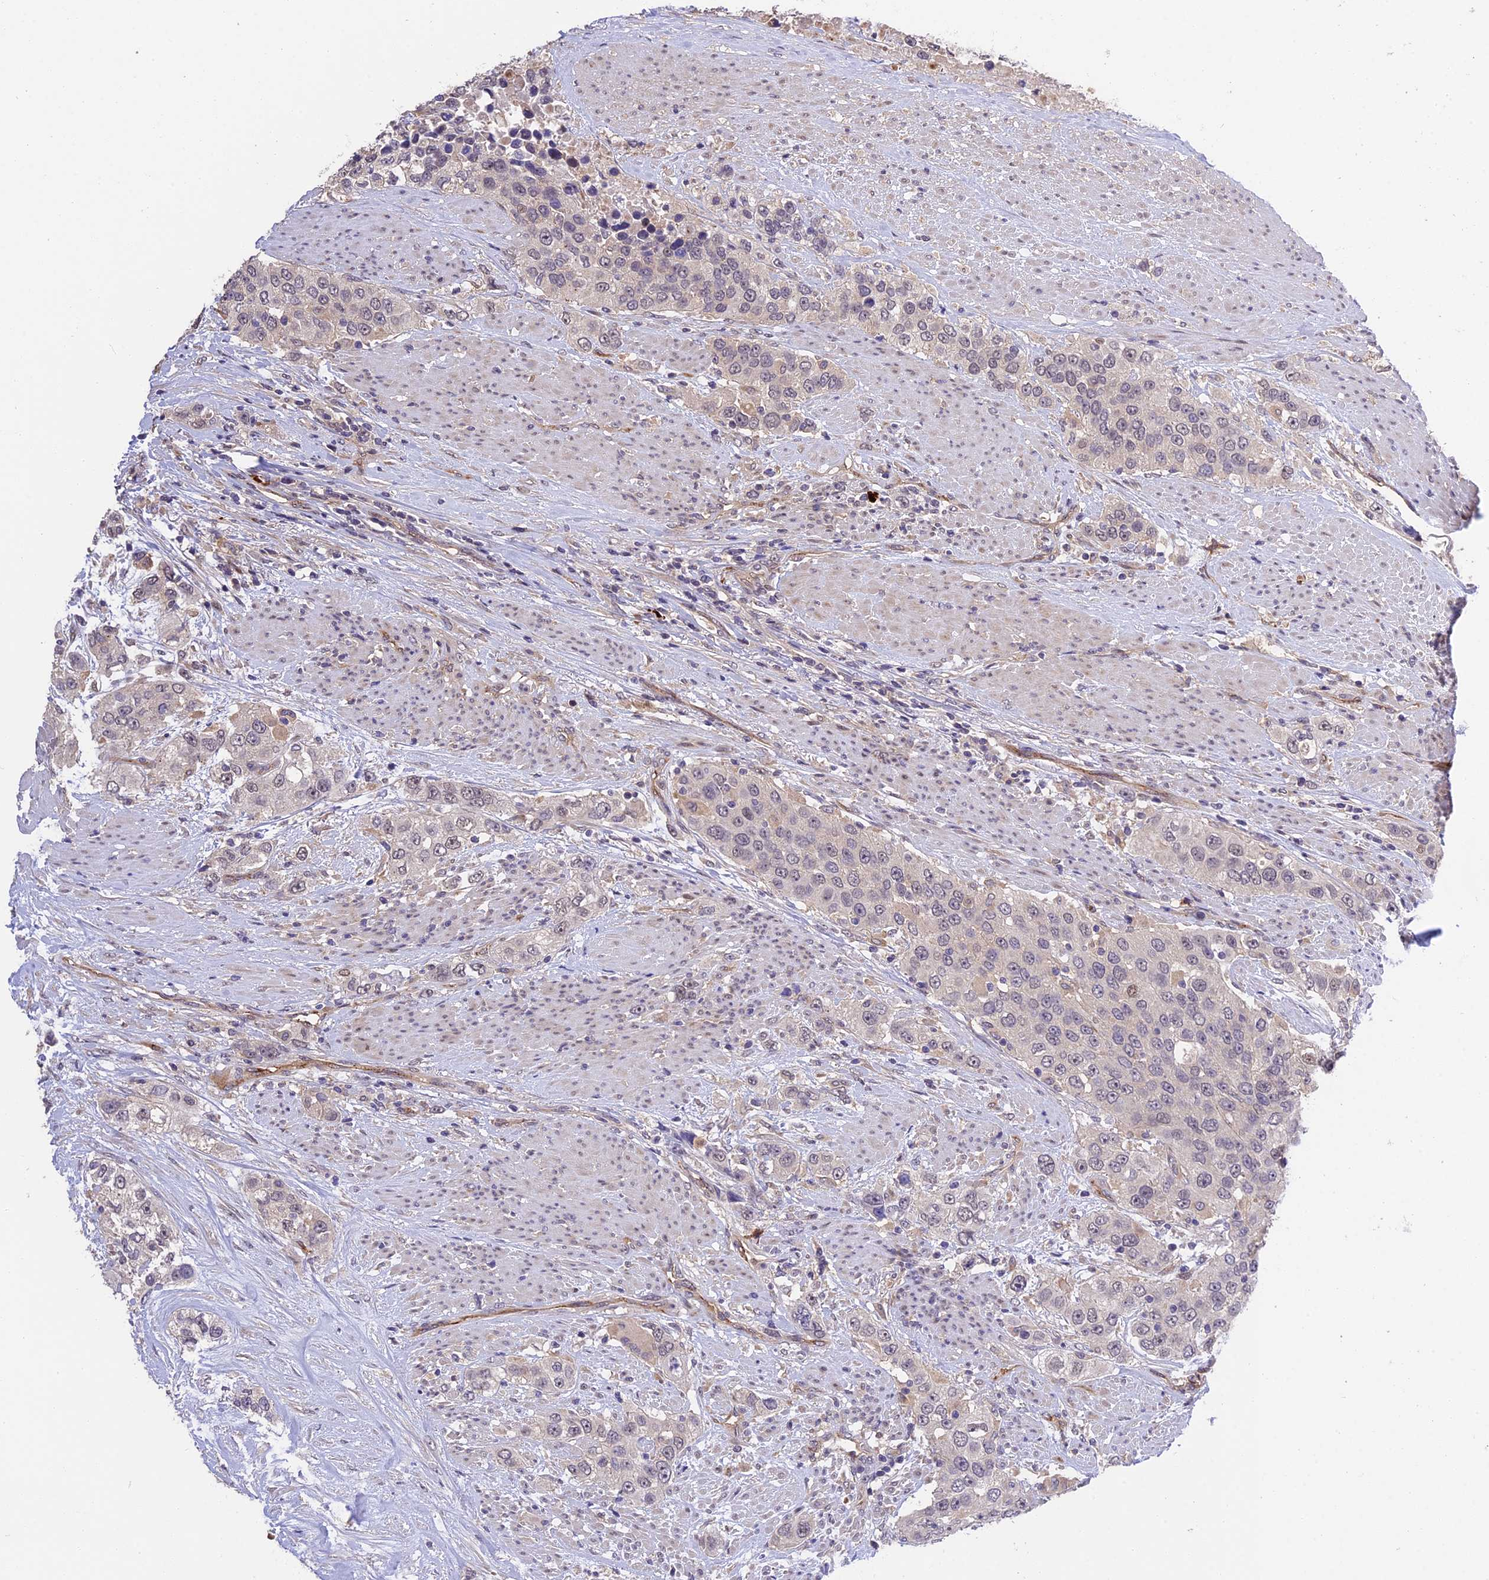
{"staining": {"intensity": "weak", "quantity": "<25%", "location": "nuclear"}, "tissue": "urothelial cancer", "cell_type": "Tumor cells", "image_type": "cancer", "snomed": [{"axis": "morphology", "description": "Urothelial carcinoma, High grade"}, {"axis": "topography", "description": "Urinary bladder"}], "caption": "A high-resolution micrograph shows immunohistochemistry (IHC) staining of urothelial cancer, which exhibits no significant expression in tumor cells.", "gene": "MFSD2A", "patient": {"sex": "female", "age": 80}}